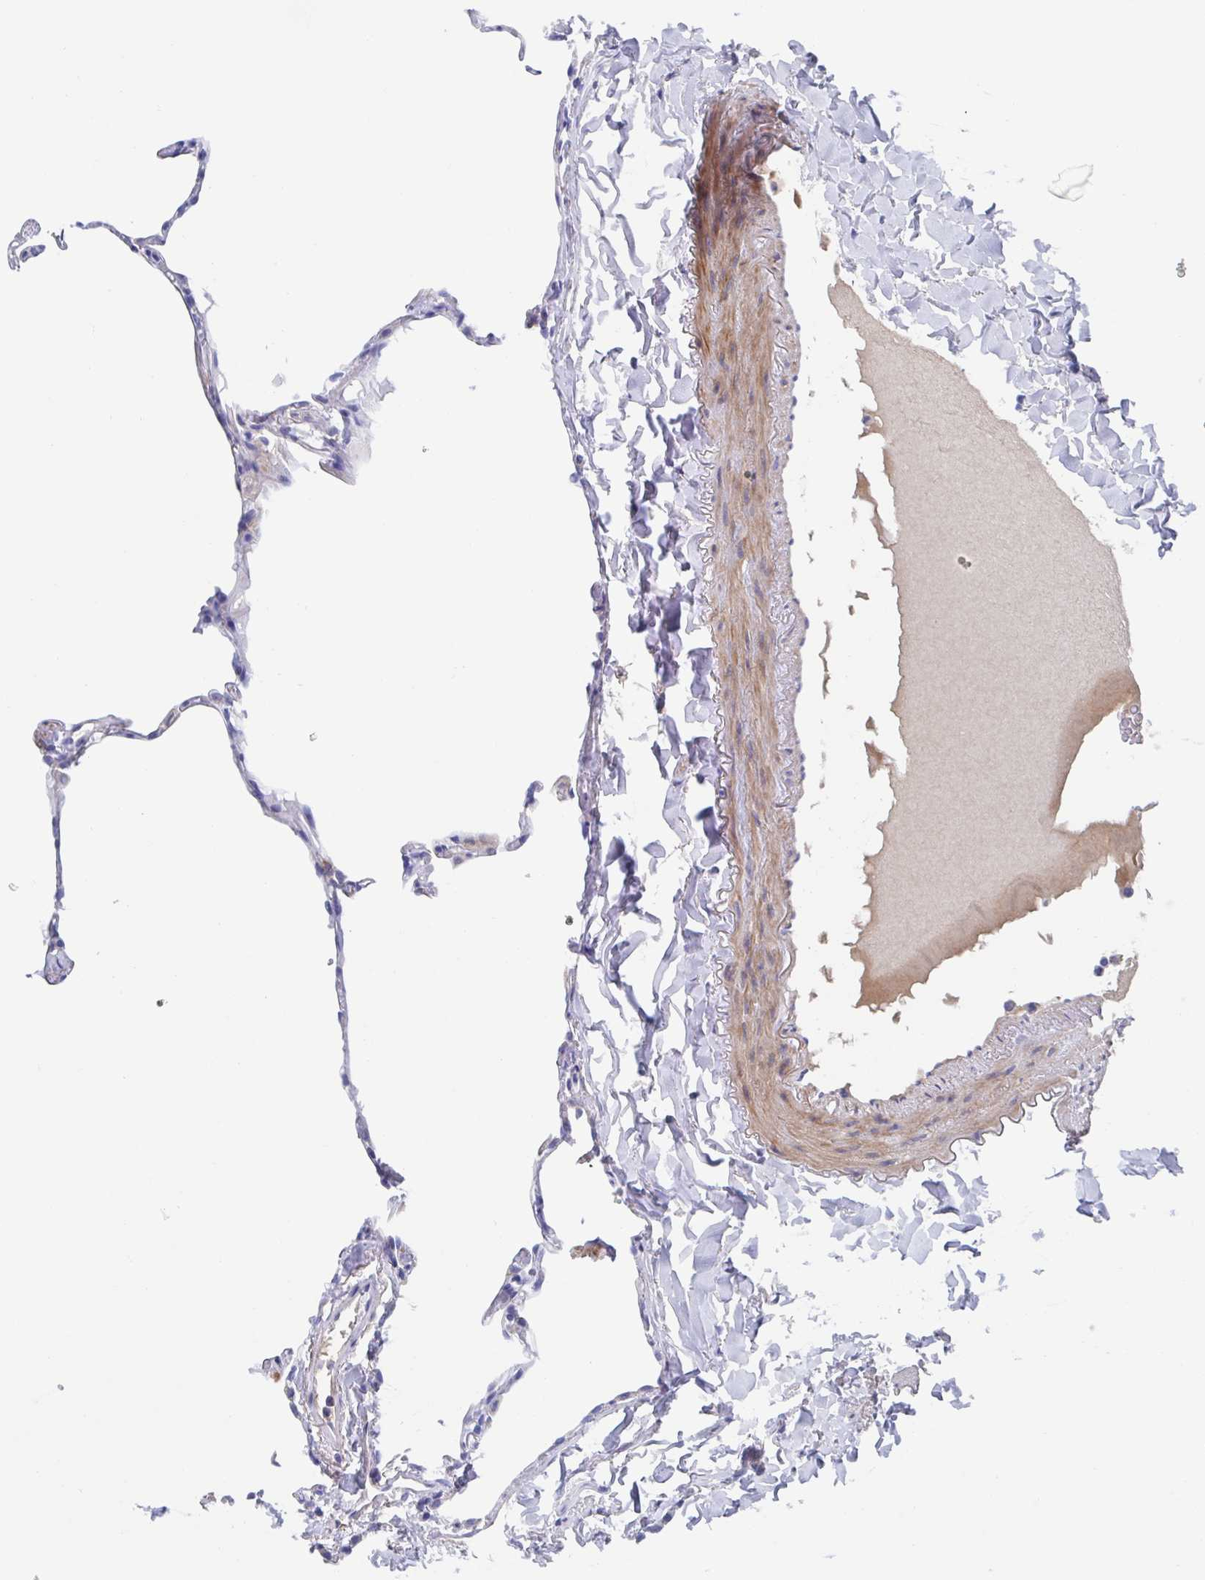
{"staining": {"intensity": "moderate", "quantity": "<25%", "location": "cytoplasmic/membranous"}, "tissue": "lung", "cell_type": "Alveolar cells", "image_type": "normal", "snomed": [{"axis": "morphology", "description": "Normal tissue, NOS"}, {"axis": "topography", "description": "Lung"}], "caption": "Lung stained for a protein displays moderate cytoplasmic/membranous positivity in alveolar cells. (IHC, brightfield microscopy, high magnification).", "gene": "CDH2", "patient": {"sex": "male", "age": 65}}